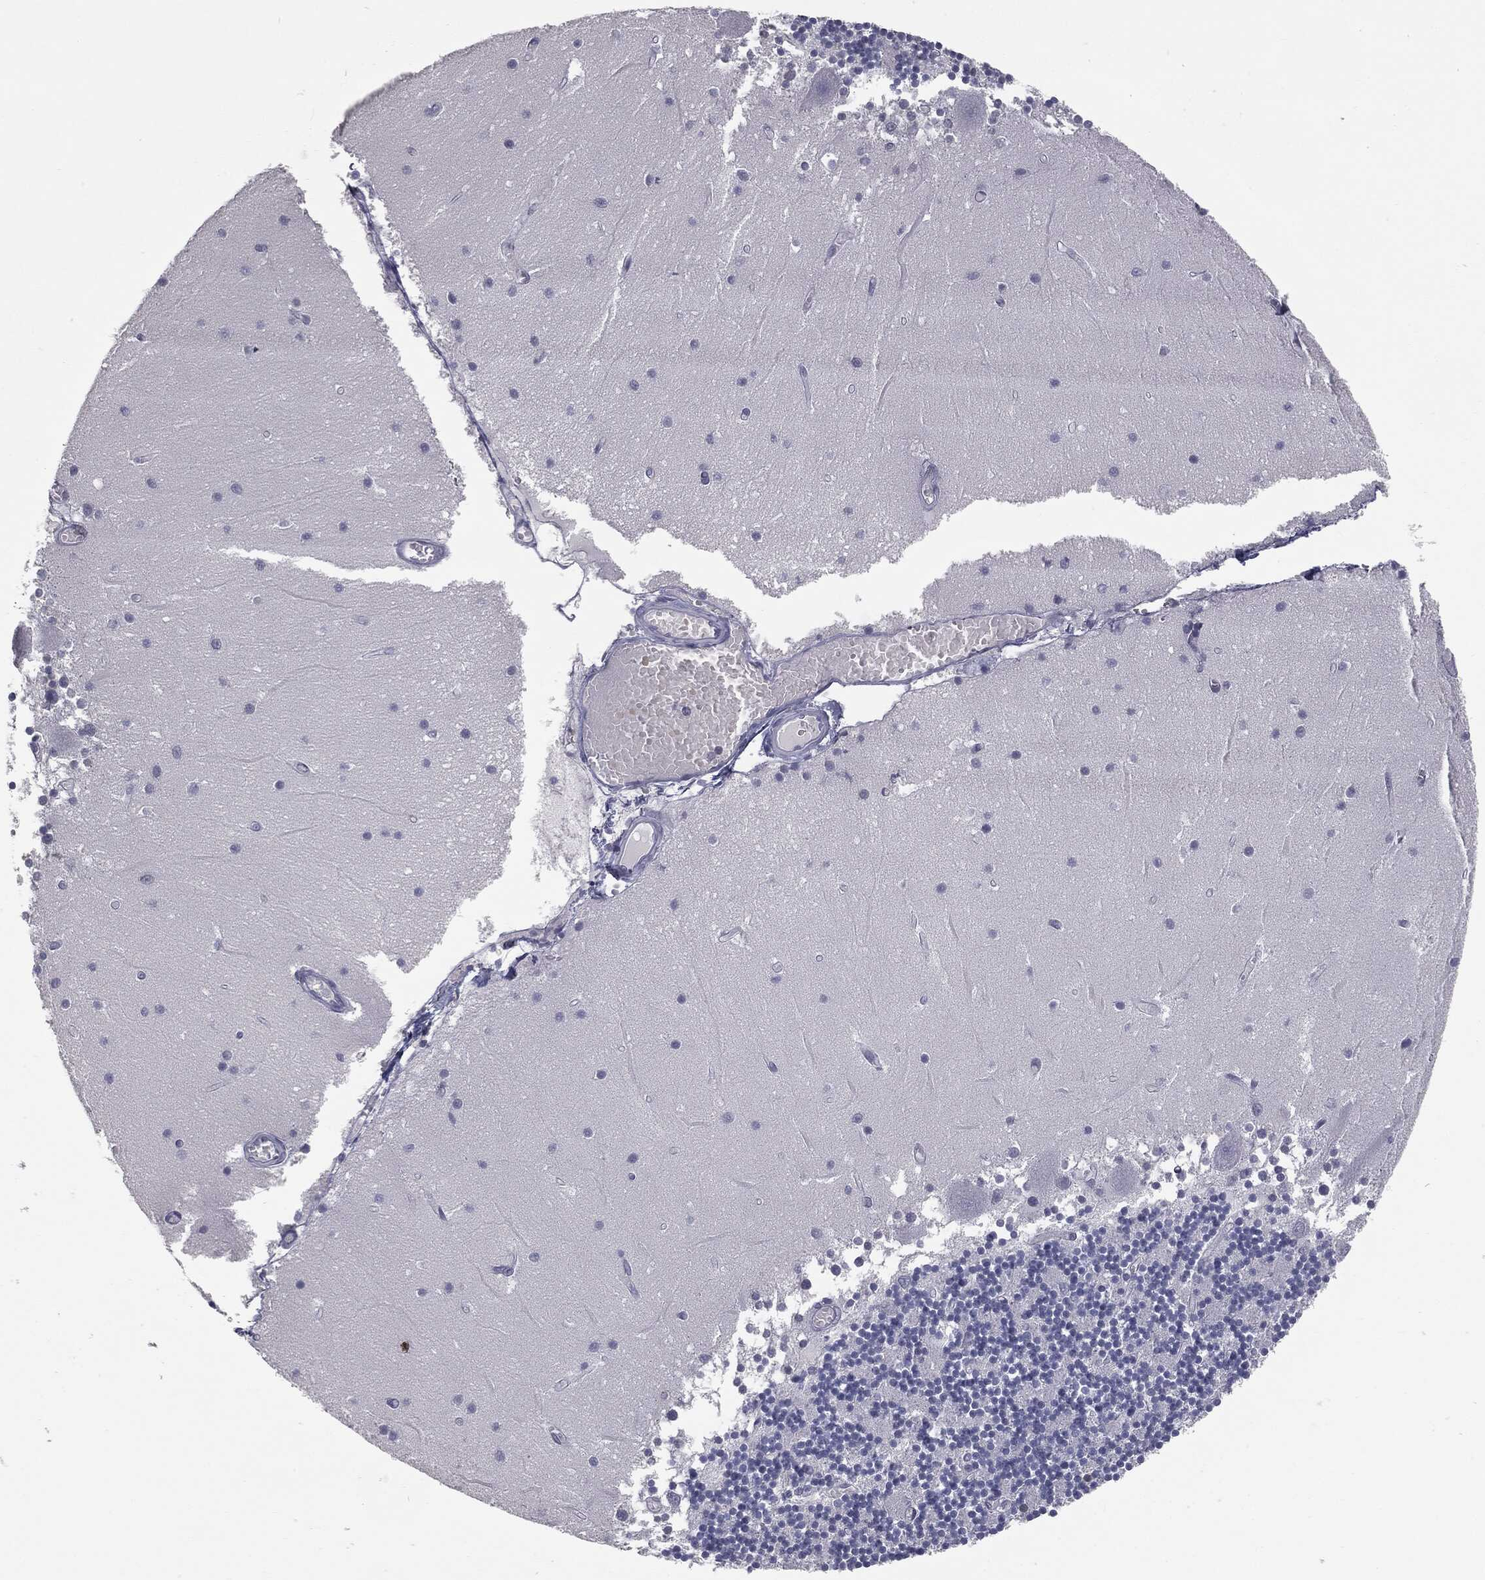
{"staining": {"intensity": "negative", "quantity": "none", "location": "none"}, "tissue": "cerebellum", "cell_type": "Cells in granular layer", "image_type": "normal", "snomed": [{"axis": "morphology", "description": "Normal tissue, NOS"}, {"axis": "topography", "description": "Cerebellum"}], "caption": "Immunohistochemistry (IHC) image of unremarkable human cerebellum stained for a protein (brown), which shows no positivity in cells in granular layer.", "gene": "ALDOB", "patient": {"sex": "female", "age": 28}}